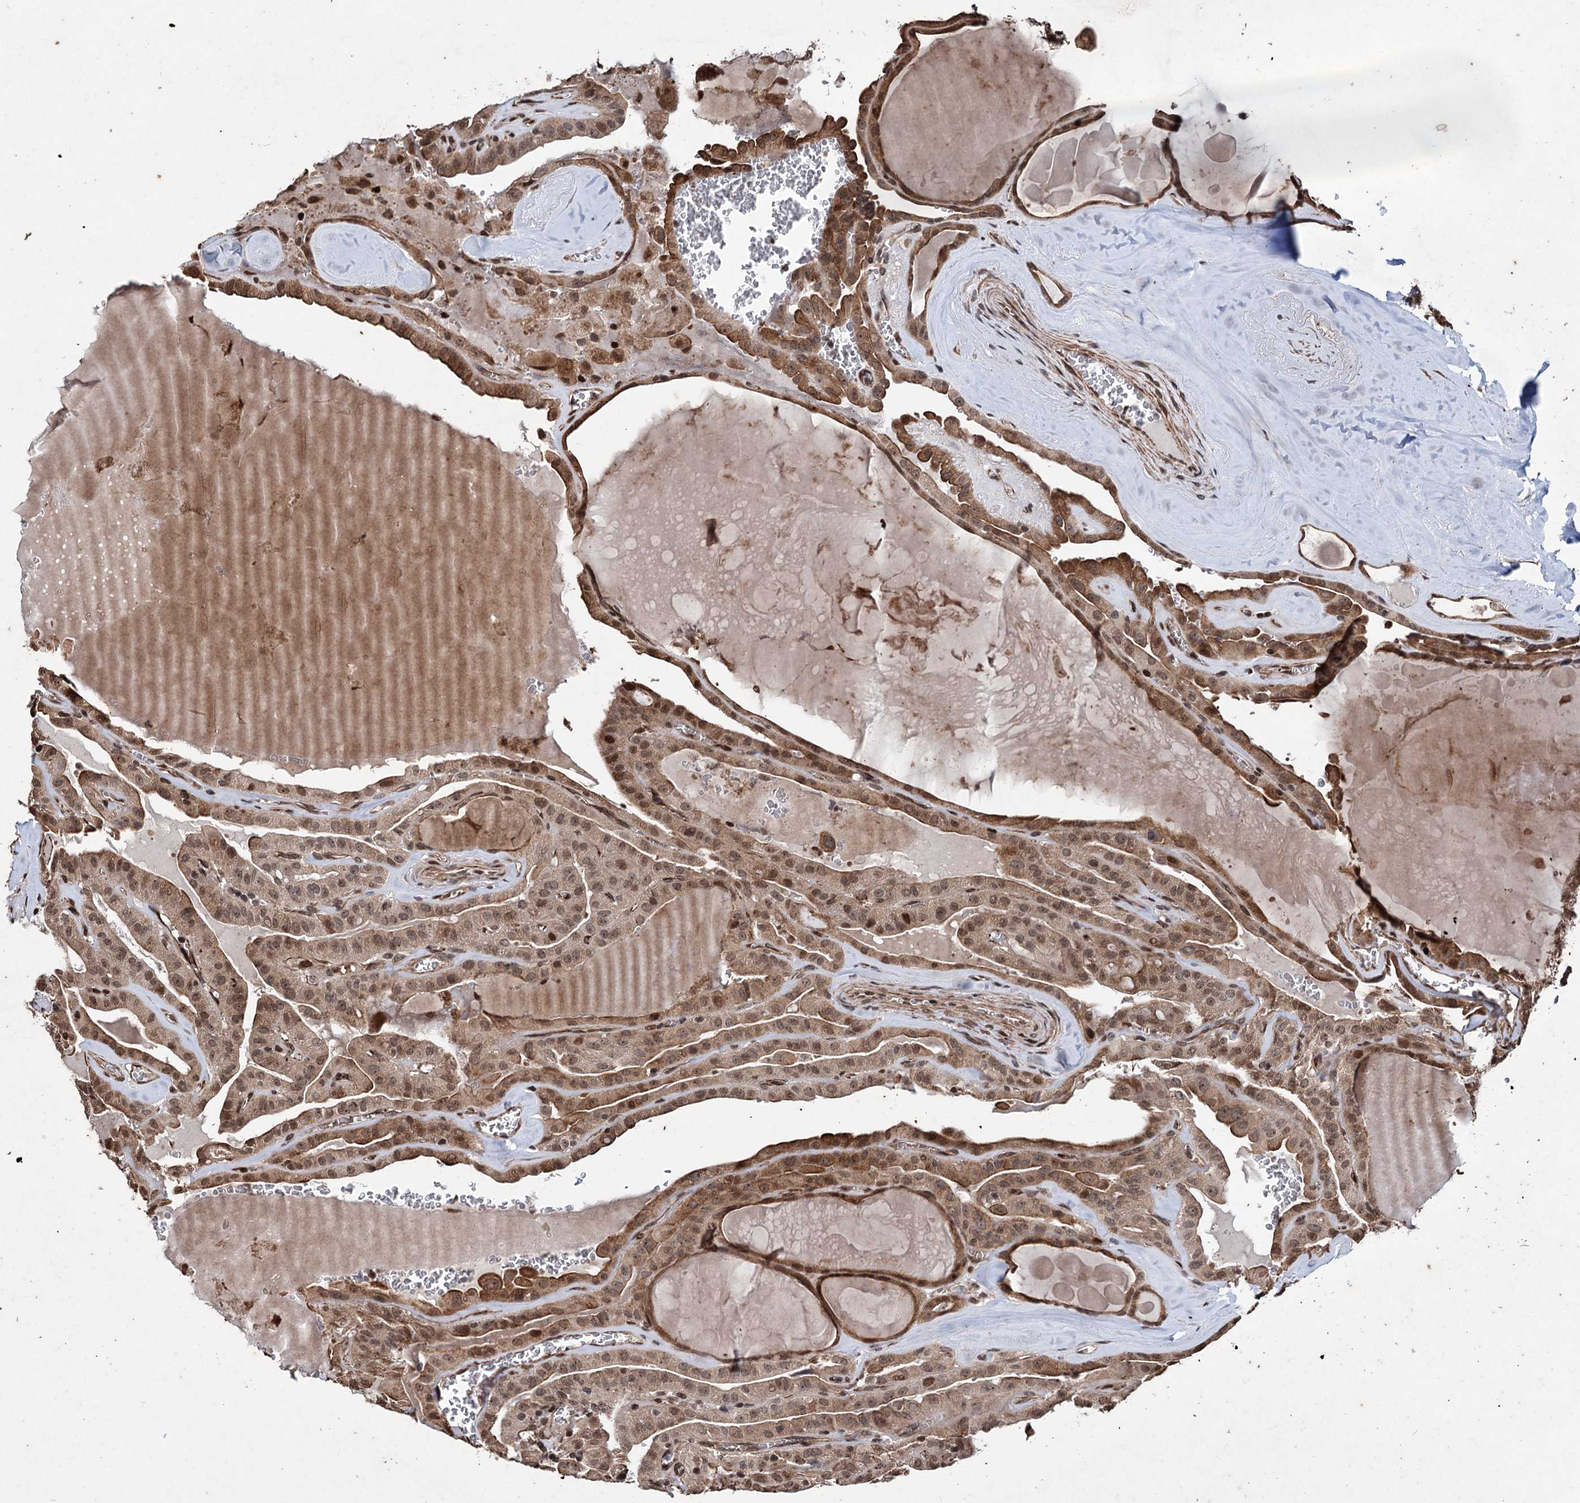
{"staining": {"intensity": "moderate", "quantity": ">75%", "location": "cytoplasmic/membranous,nuclear"}, "tissue": "thyroid cancer", "cell_type": "Tumor cells", "image_type": "cancer", "snomed": [{"axis": "morphology", "description": "Papillary adenocarcinoma, NOS"}, {"axis": "topography", "description": "Thyroid gland"}], "caption": "Immunohistochemistry photomicrograph of thyroid papillary adenocarcinoma stained for a protein (brown), which shows medium levels of moderate cytoplasmic/membranous and nuclear expression in approximately >75% of tumor cells.", "gene": "EYA4", "patient": {"sex": "male", "age": 52}}